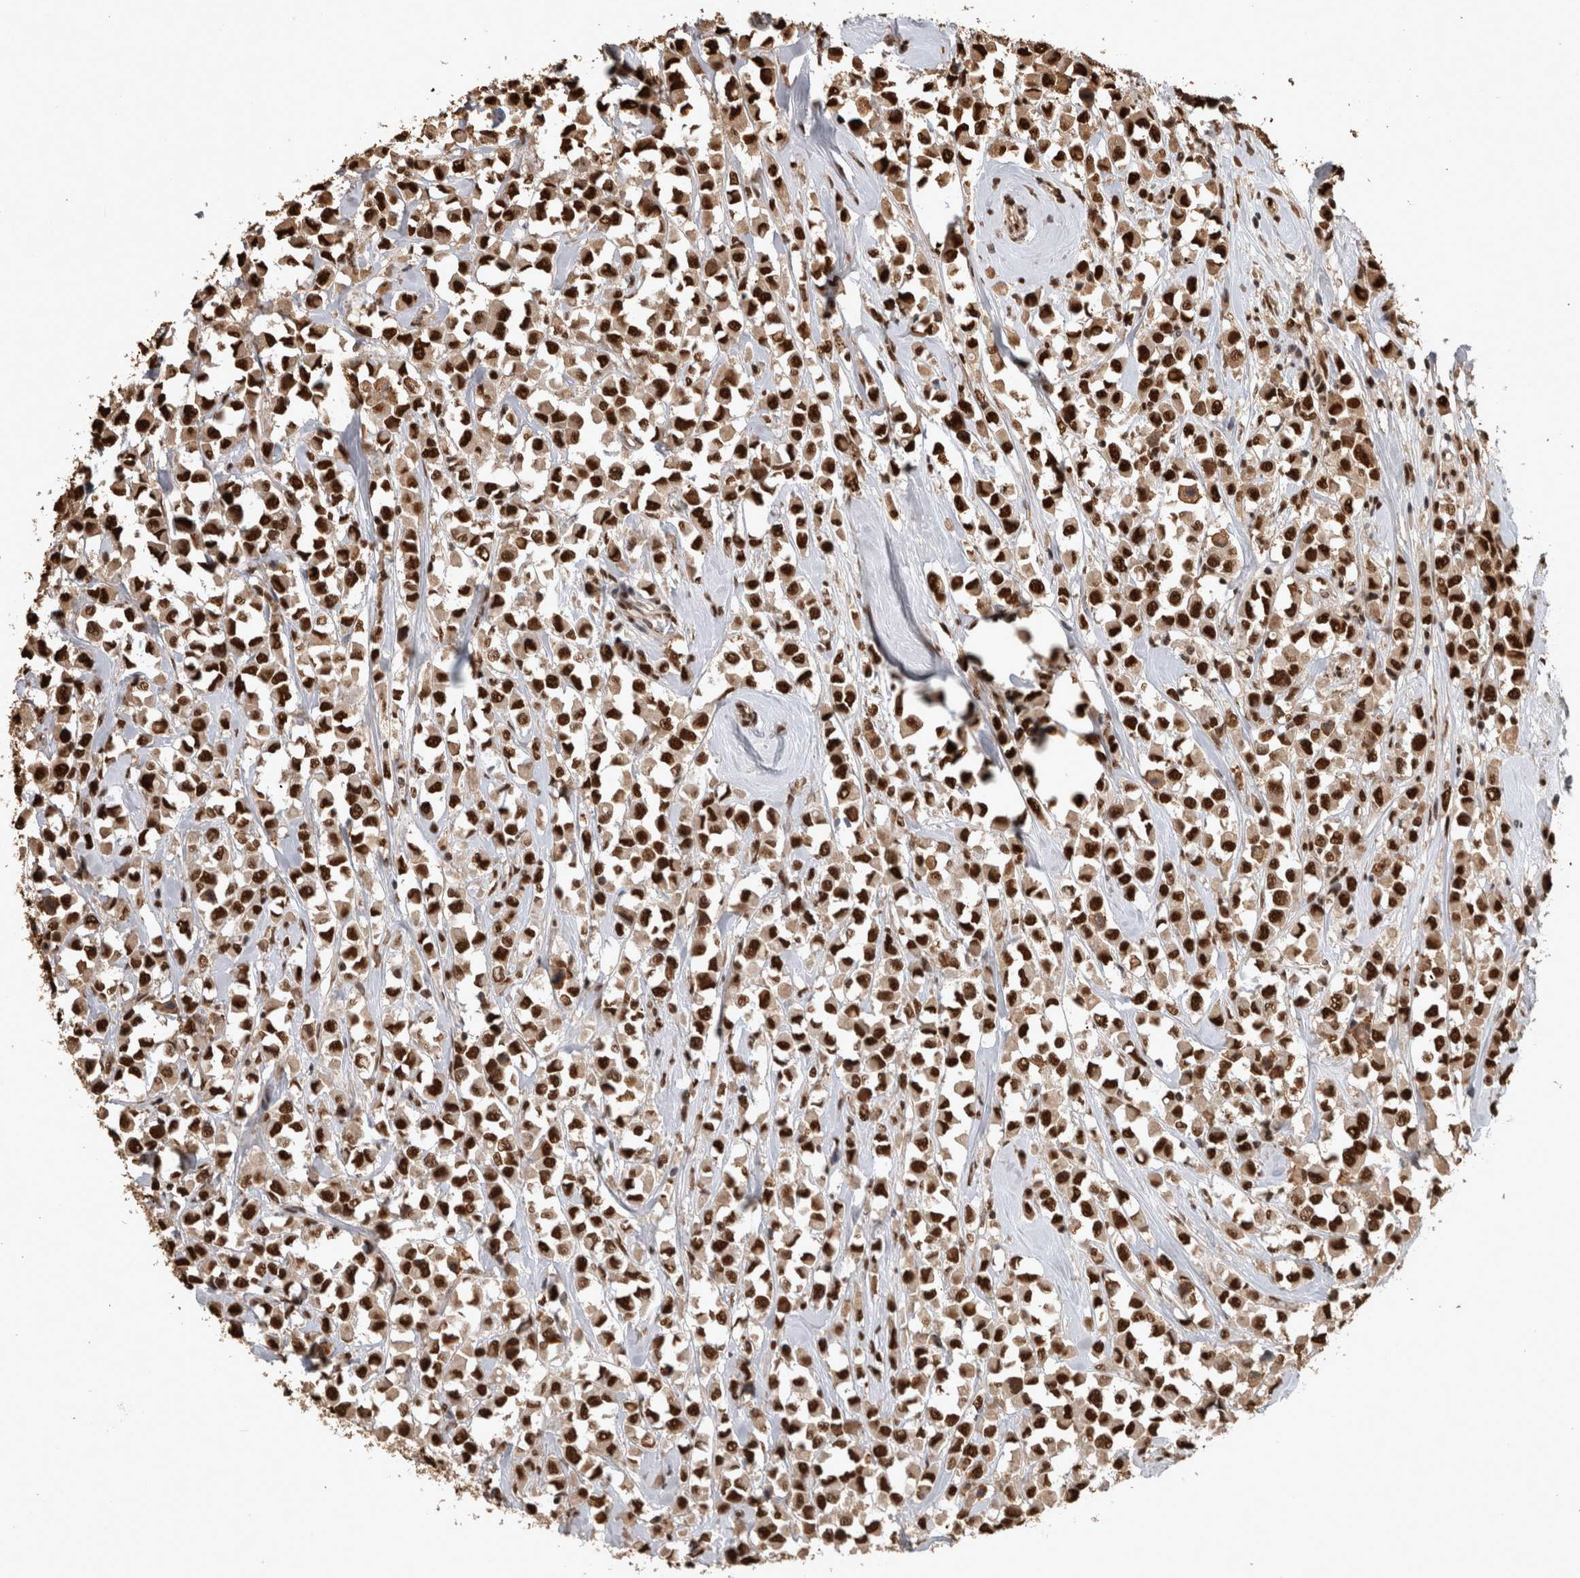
{"staining": {"intensity": "strong", "quantity": ">75%", "location": "nuclear"}, "tissue": "breast cancer", "cell_type": "Tumor cells", "image_type": "cancer", "snomed": [{"axis": "morphology", "description": "Duct carcinoma"}, {"axis": "topography", "description": "Breast"}], "caption": "Immunohistochemical staining of infiltrating ductal carcinoma (breast) demonstrates high levels of strong nuclear protein staining in approximately >75% of tumor cells.", "gene": "RAD50", "patient": {"sex": "female", "age": 61}}